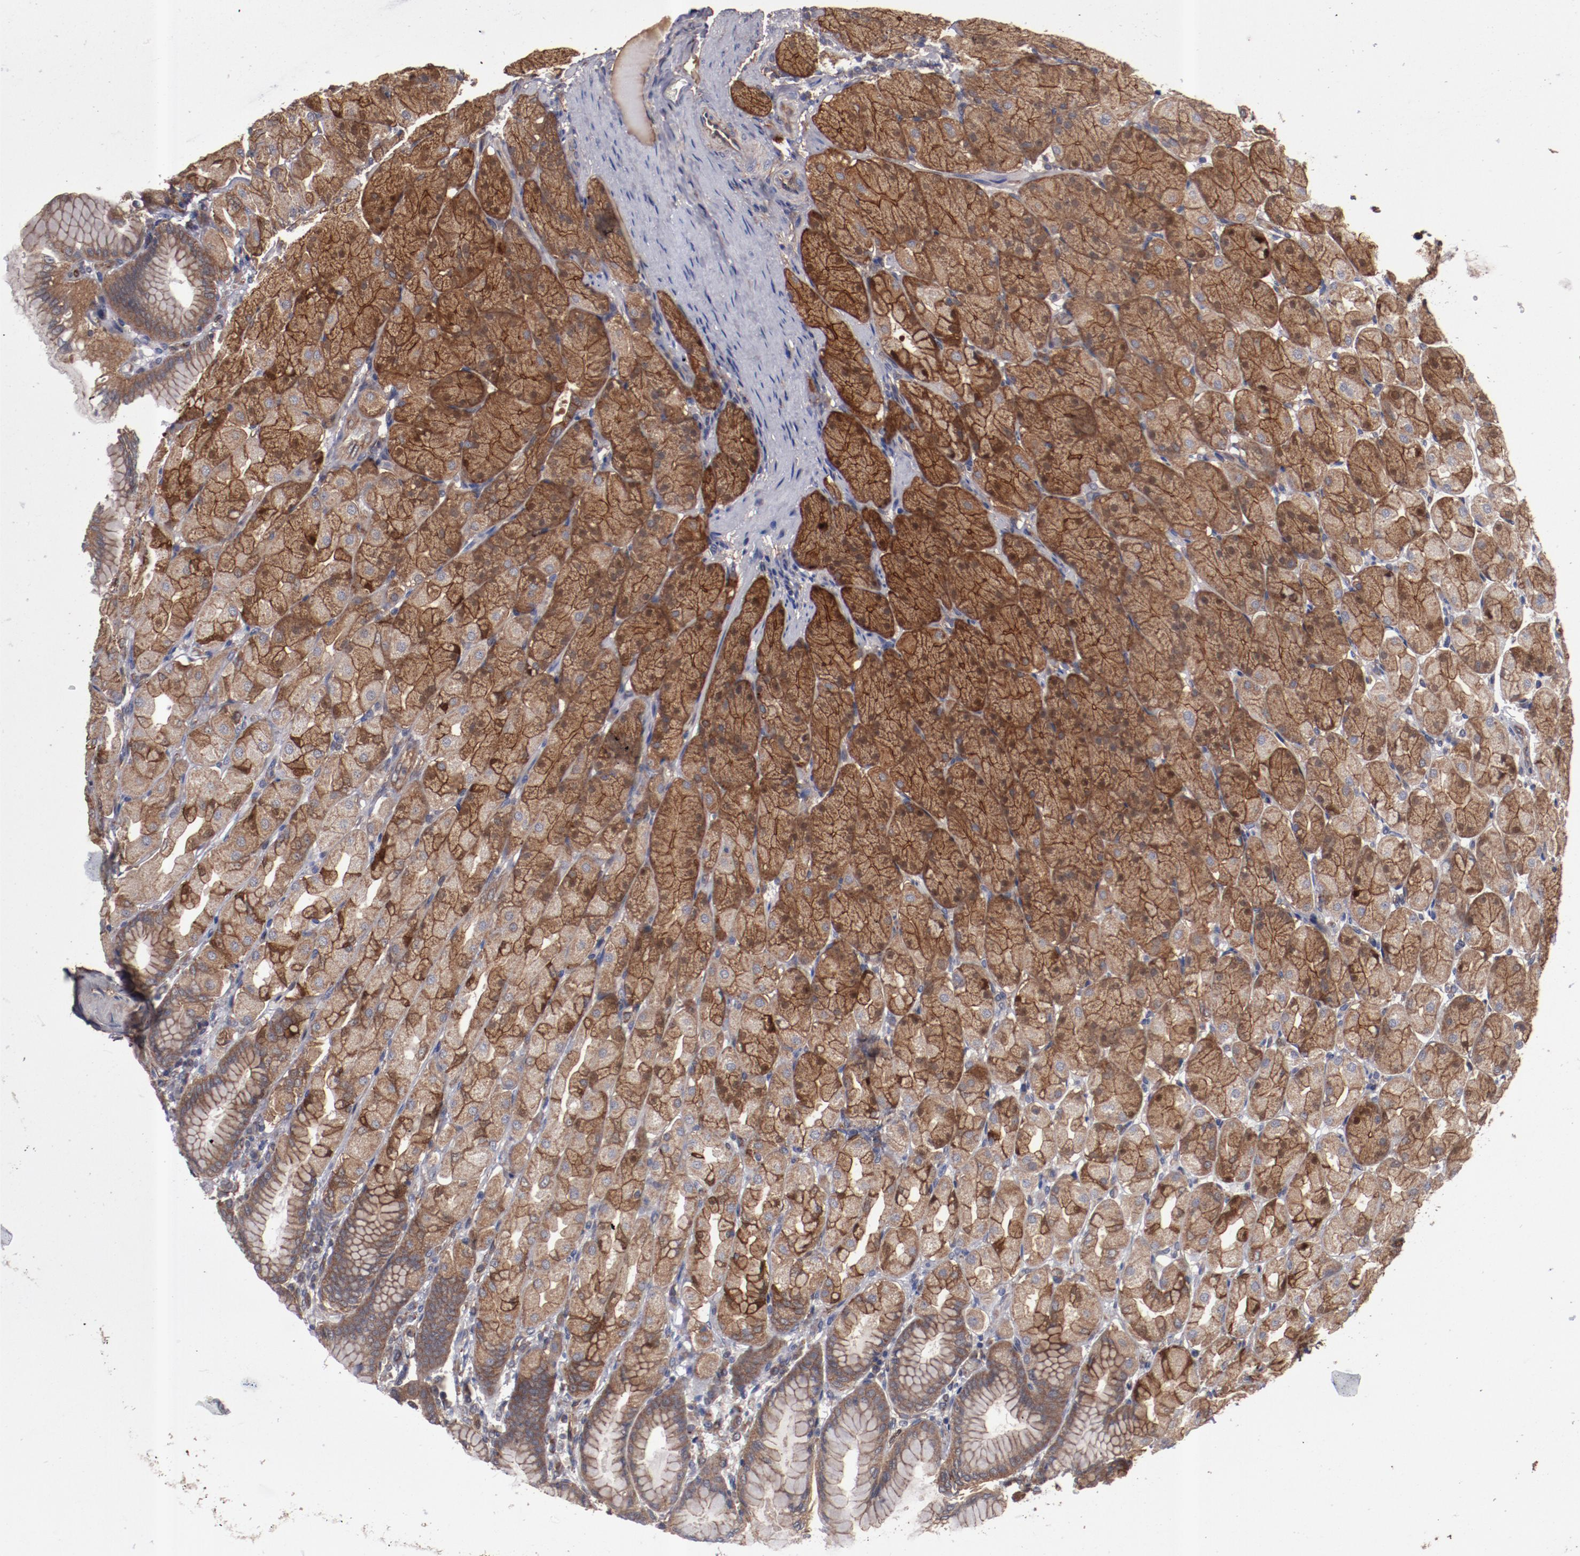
{"staining": {"intensity": "moderate", "quantity": ">75%", "location": "cytoplasmic/membranous"}, "tissue": "stomach", "cell_type": "Glandular cells", "image_type": "normal", "snomed": [{"axis": "morphology", "description": "Normal tissue, NOS"}, {"axis": "topography", "description": "Stomach, upper"}], "caption": "IHC of benign stomach displays medium levels of moderate cytoplasmic/membranous positivity in approximately >75% of glandular cells.", "gene": "DNAAF2", "patient": {"sex": "female", "age": 56}}